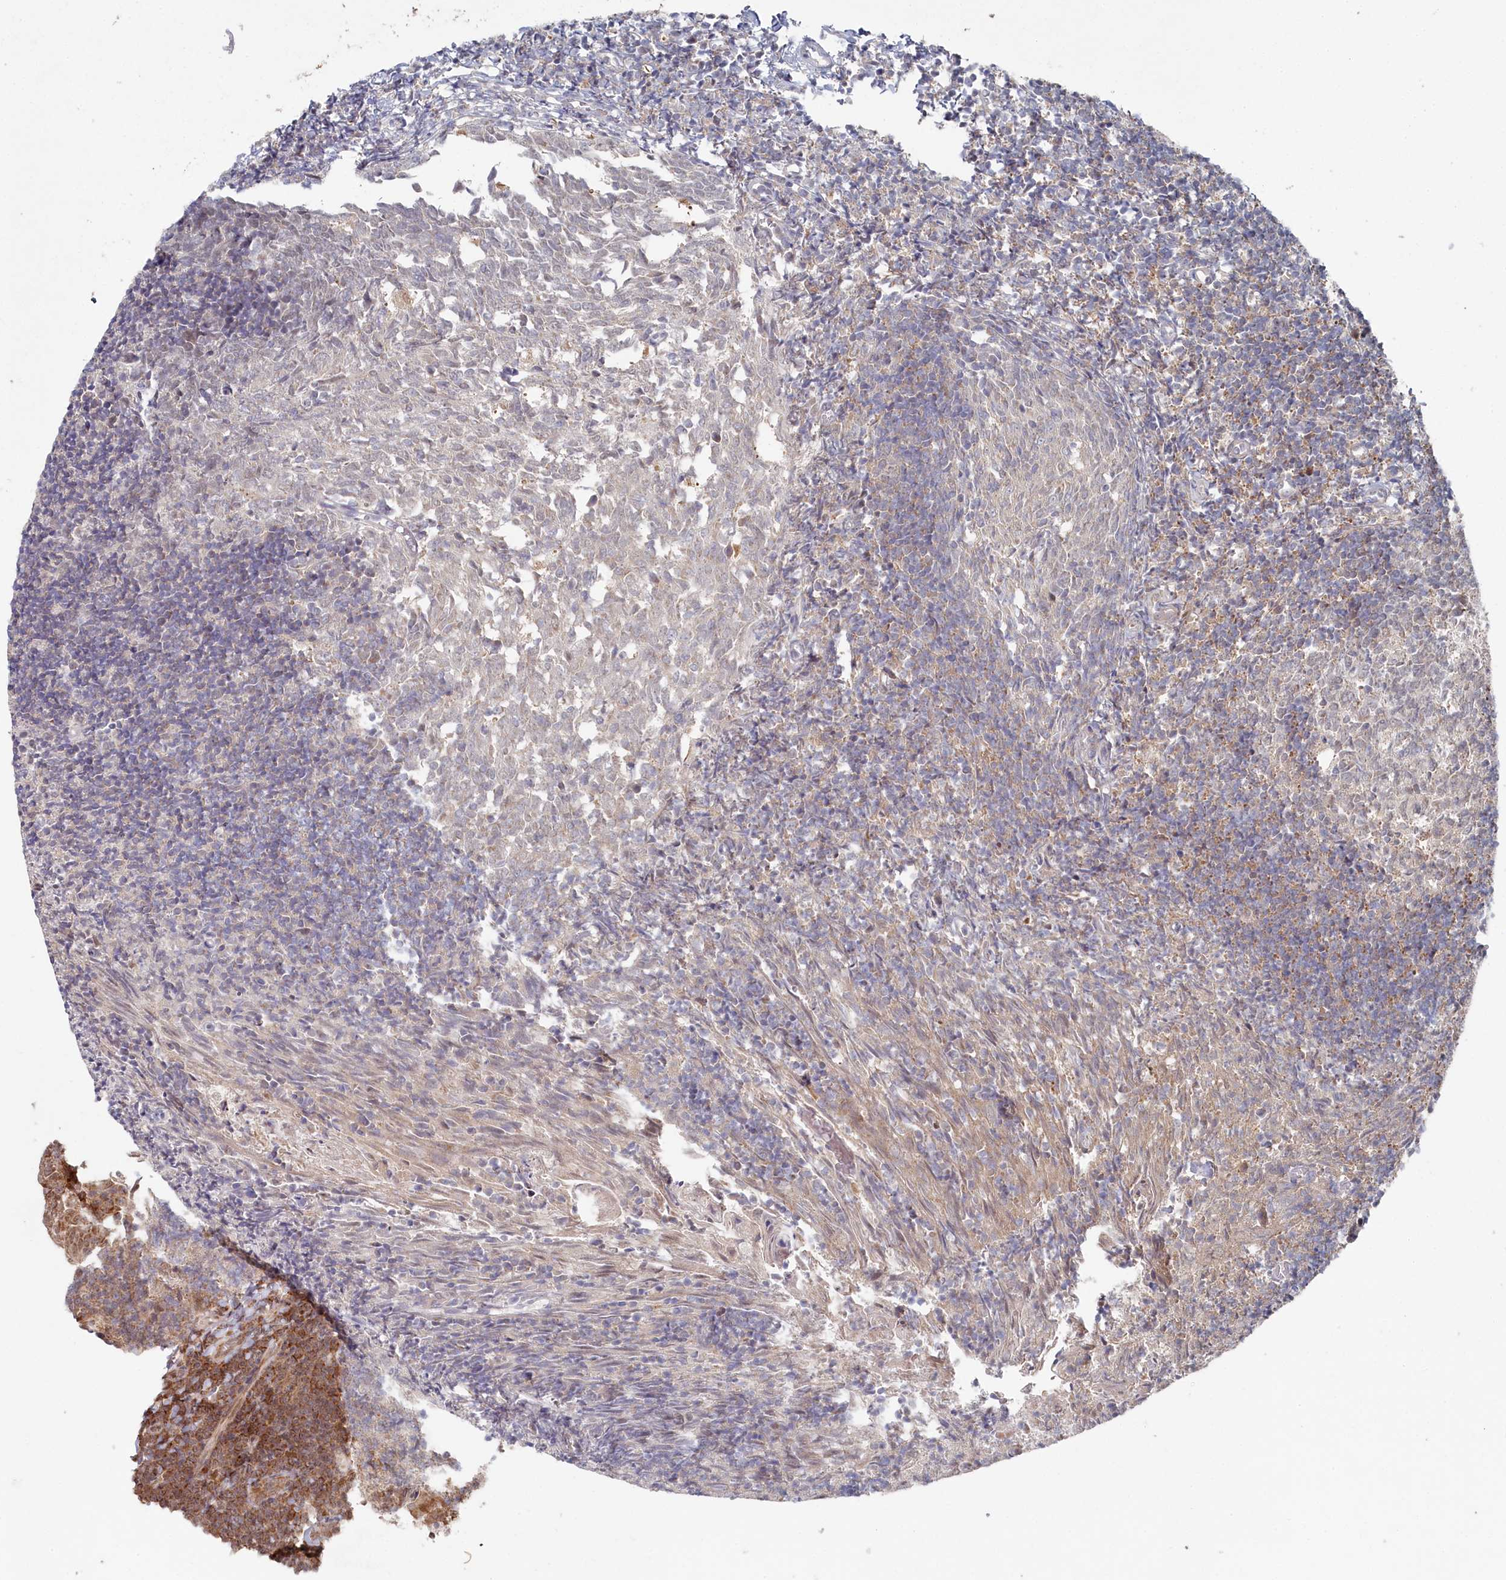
{"staining": {"intensity": "moderate", "quantity": ">75%", "location": "cytoplasmic/membranous,nuclear"}, "tissue": "tonsil", "cell_type": "Germinal center cells", "image_type": "normal", "snomed": [{"axis": "morphology", "description": "Normal tissue, NOS"}, {"axis": "topography", "description": "Tonsil"}], "caption": "IHC histopathology image of normal human tonsil stained for a protein (brown), which reveals medium levels of moderate cytoplasmic/membranous,nuclear staining in approximately >75% of germinal center cells.", "gene": "WAPL", "patient": {"sex": "female", "age": 10}}